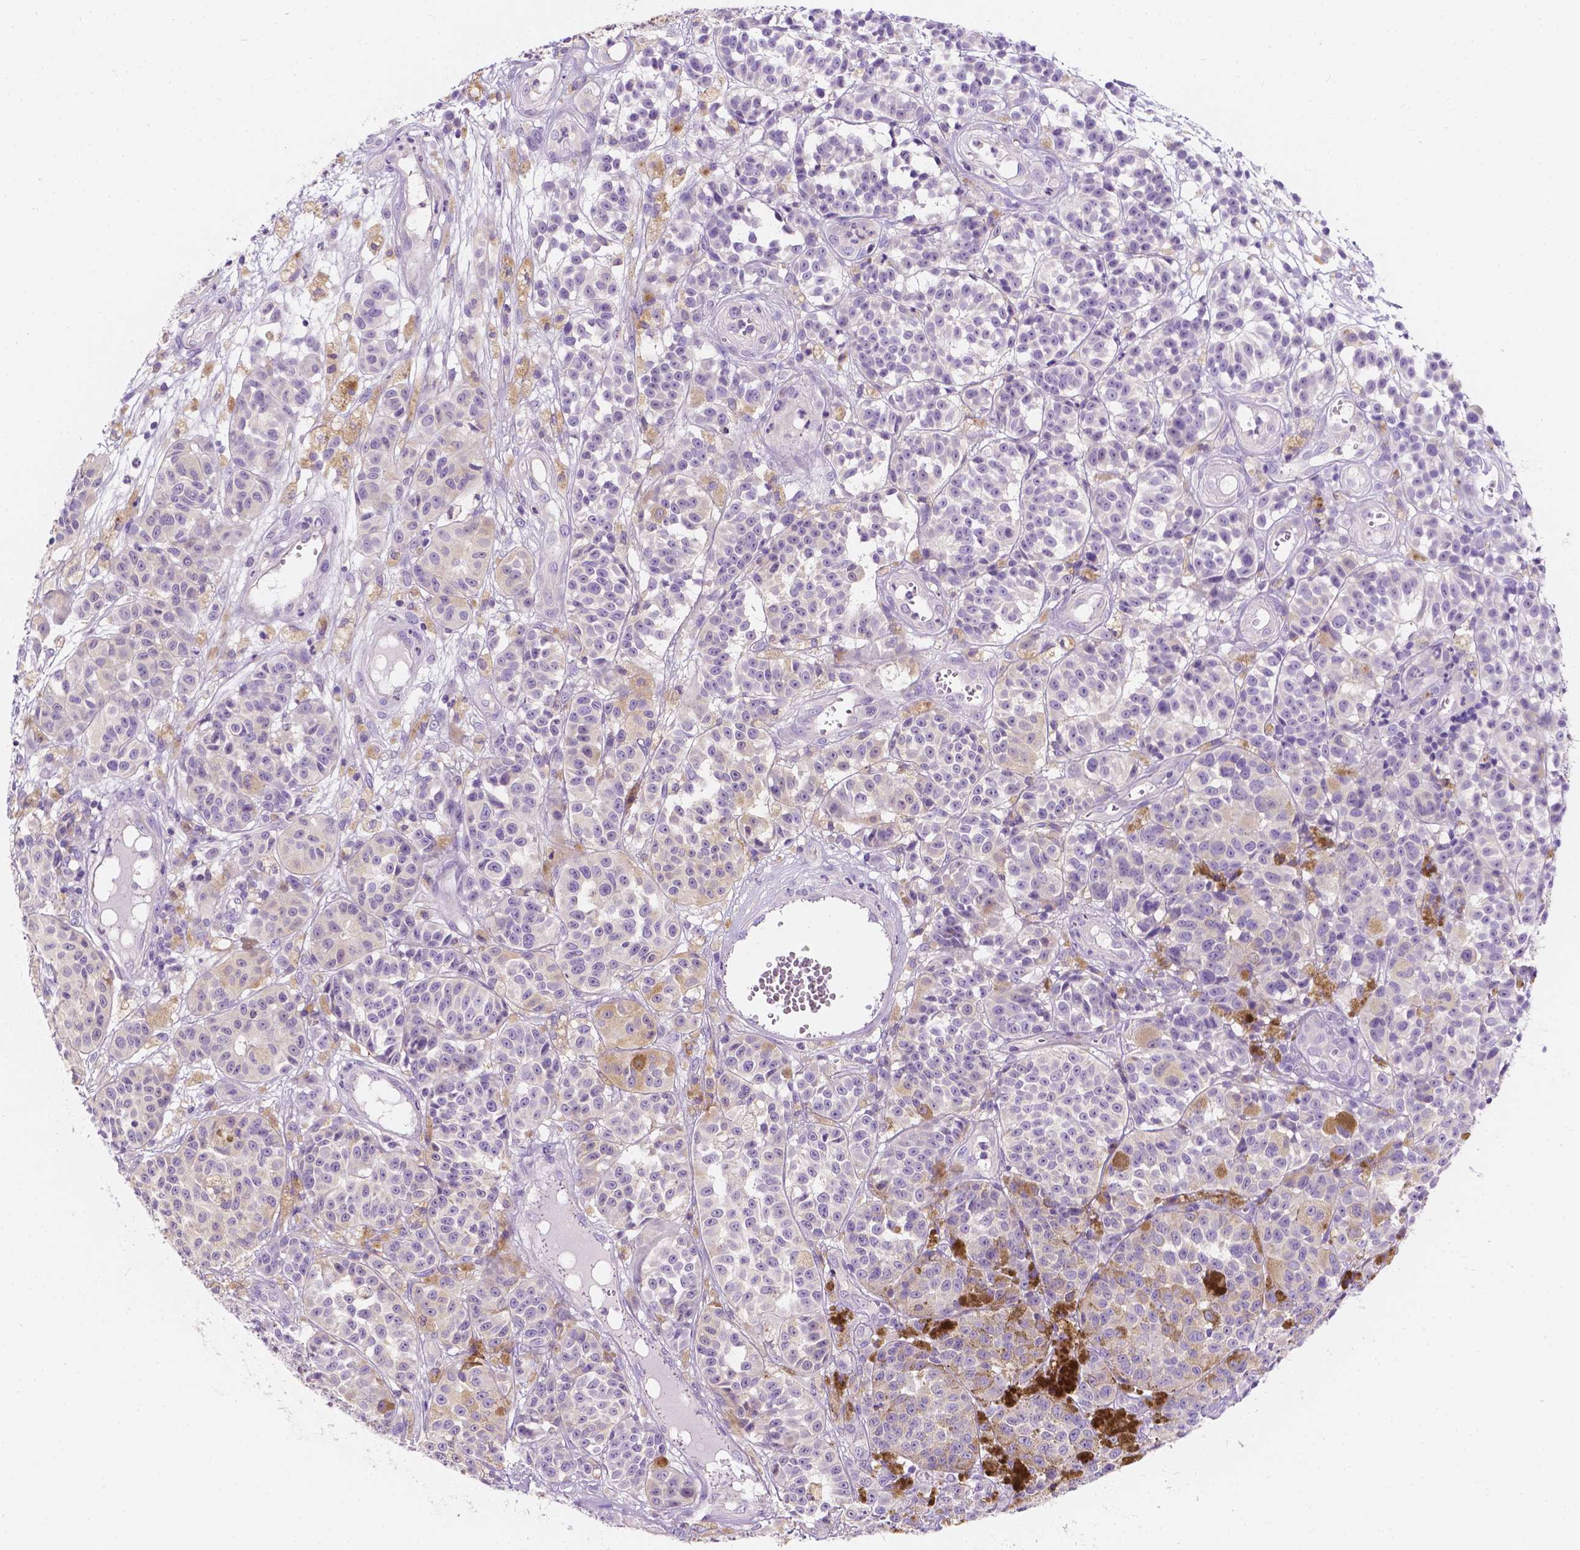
{"staining": {"intensity": "negative", "quantity": "none", "location": "none"}, "tissue": "melanoma", "cell_type": "Tumor cells", "image_type": "cancer", "snomed": [{"axis": "morphology", "description": "Malignant melanoma, NOS"}, {"axis": "topography", "description": "Skin"}], "caption": "The histopathology image reveals no staining of tumor cells in malignant melanoma.", "gene": "SIRT2", "patient": {"sex": "female", "age": 58}}